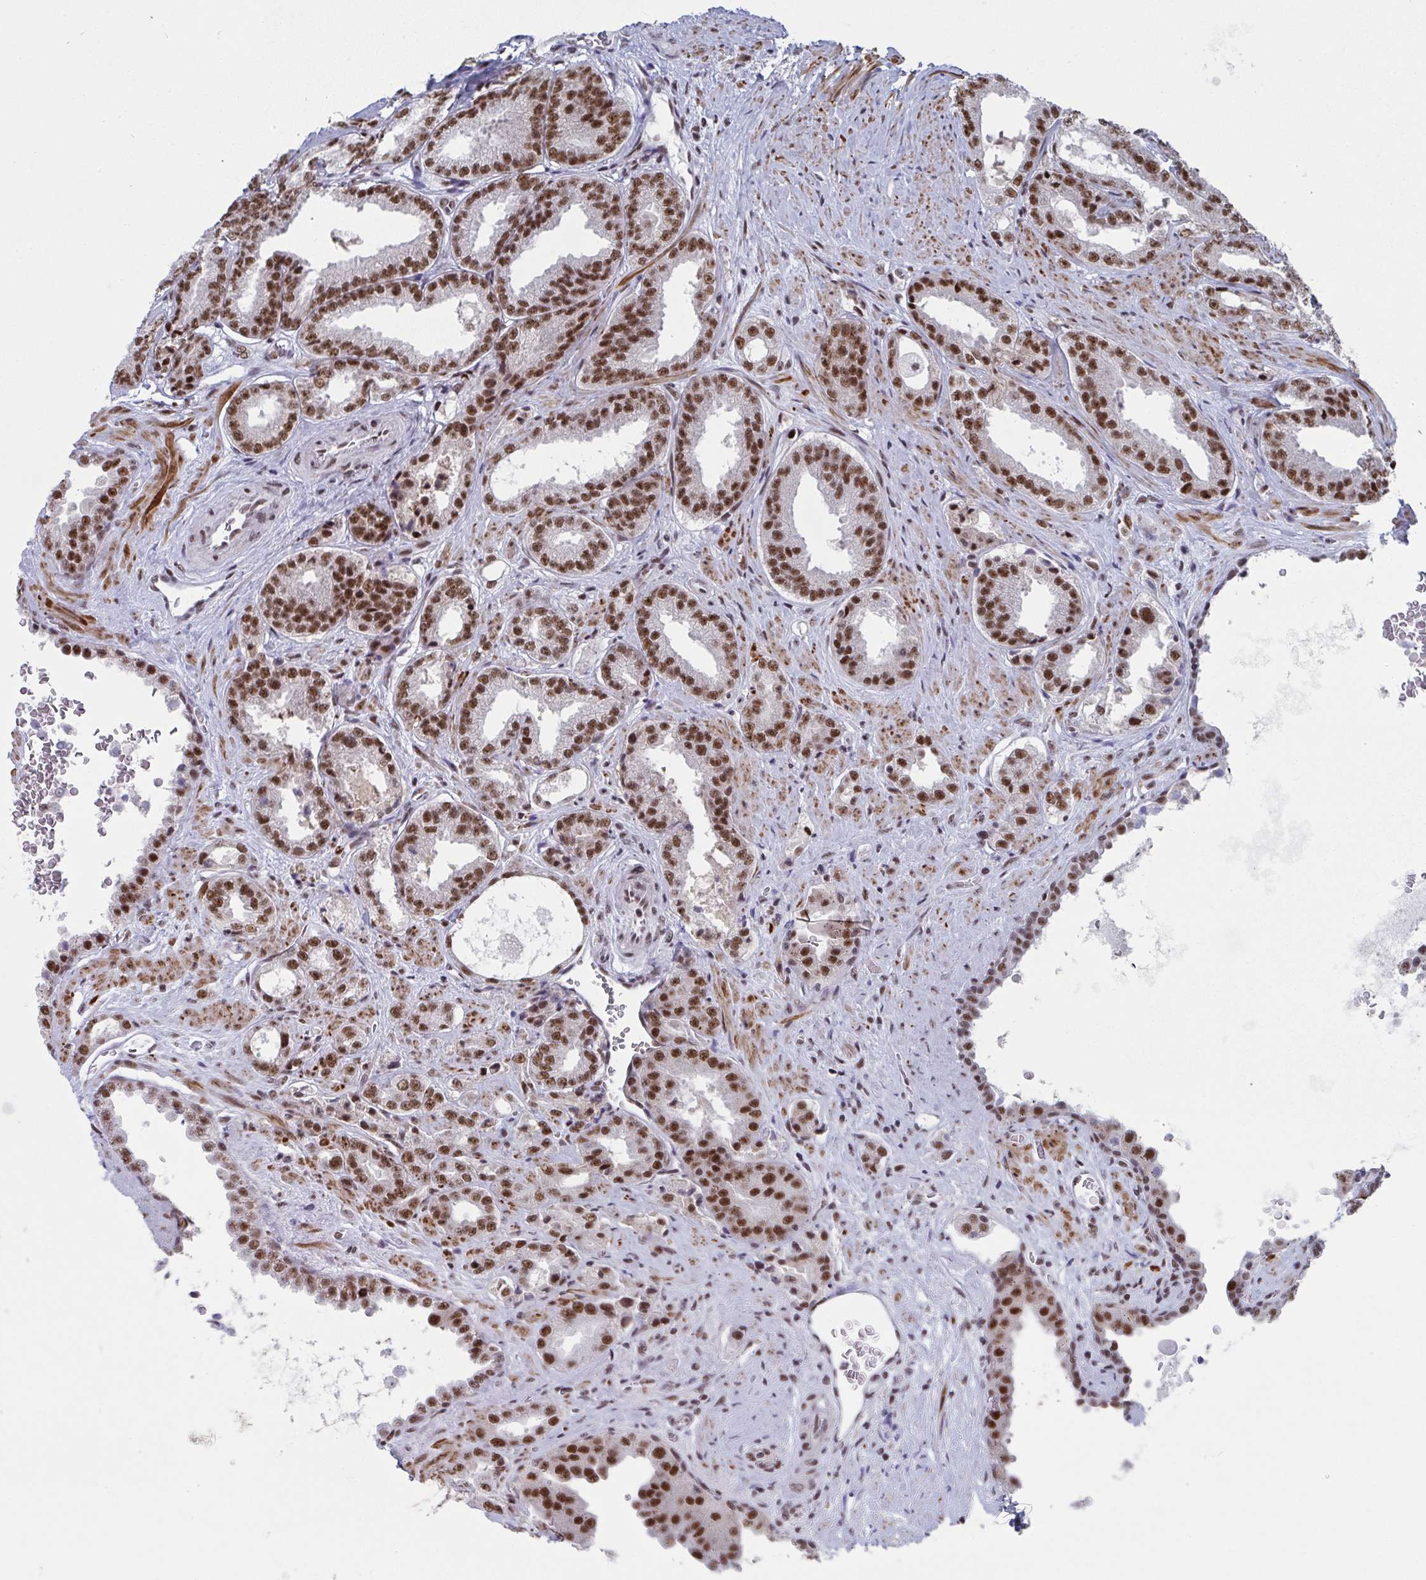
{"staining": {"intensity": "moderate", "quantity": ">75%", "location": "nuclear"}, "tissue": "prostate cancer", "cell_type": "Tumor cells", "image_type": "cancer", "snomed": [{"axis": "morphology", "description": "Adenocarcinoma, Low grade"}, {"axis": "topography", "description": "Prostate"}], "caption": "Adenocarcinoma (low-grade) (prostate) was stained to show a protein in brown. There is medium levels of moderate nuclear positivity in about >75% of tumor cells. (brown staining indicates protein expression, while blue staining denotes nuclei).", "gene": "SNRNP70", "patient": {"sex": "male", "age": 67}}